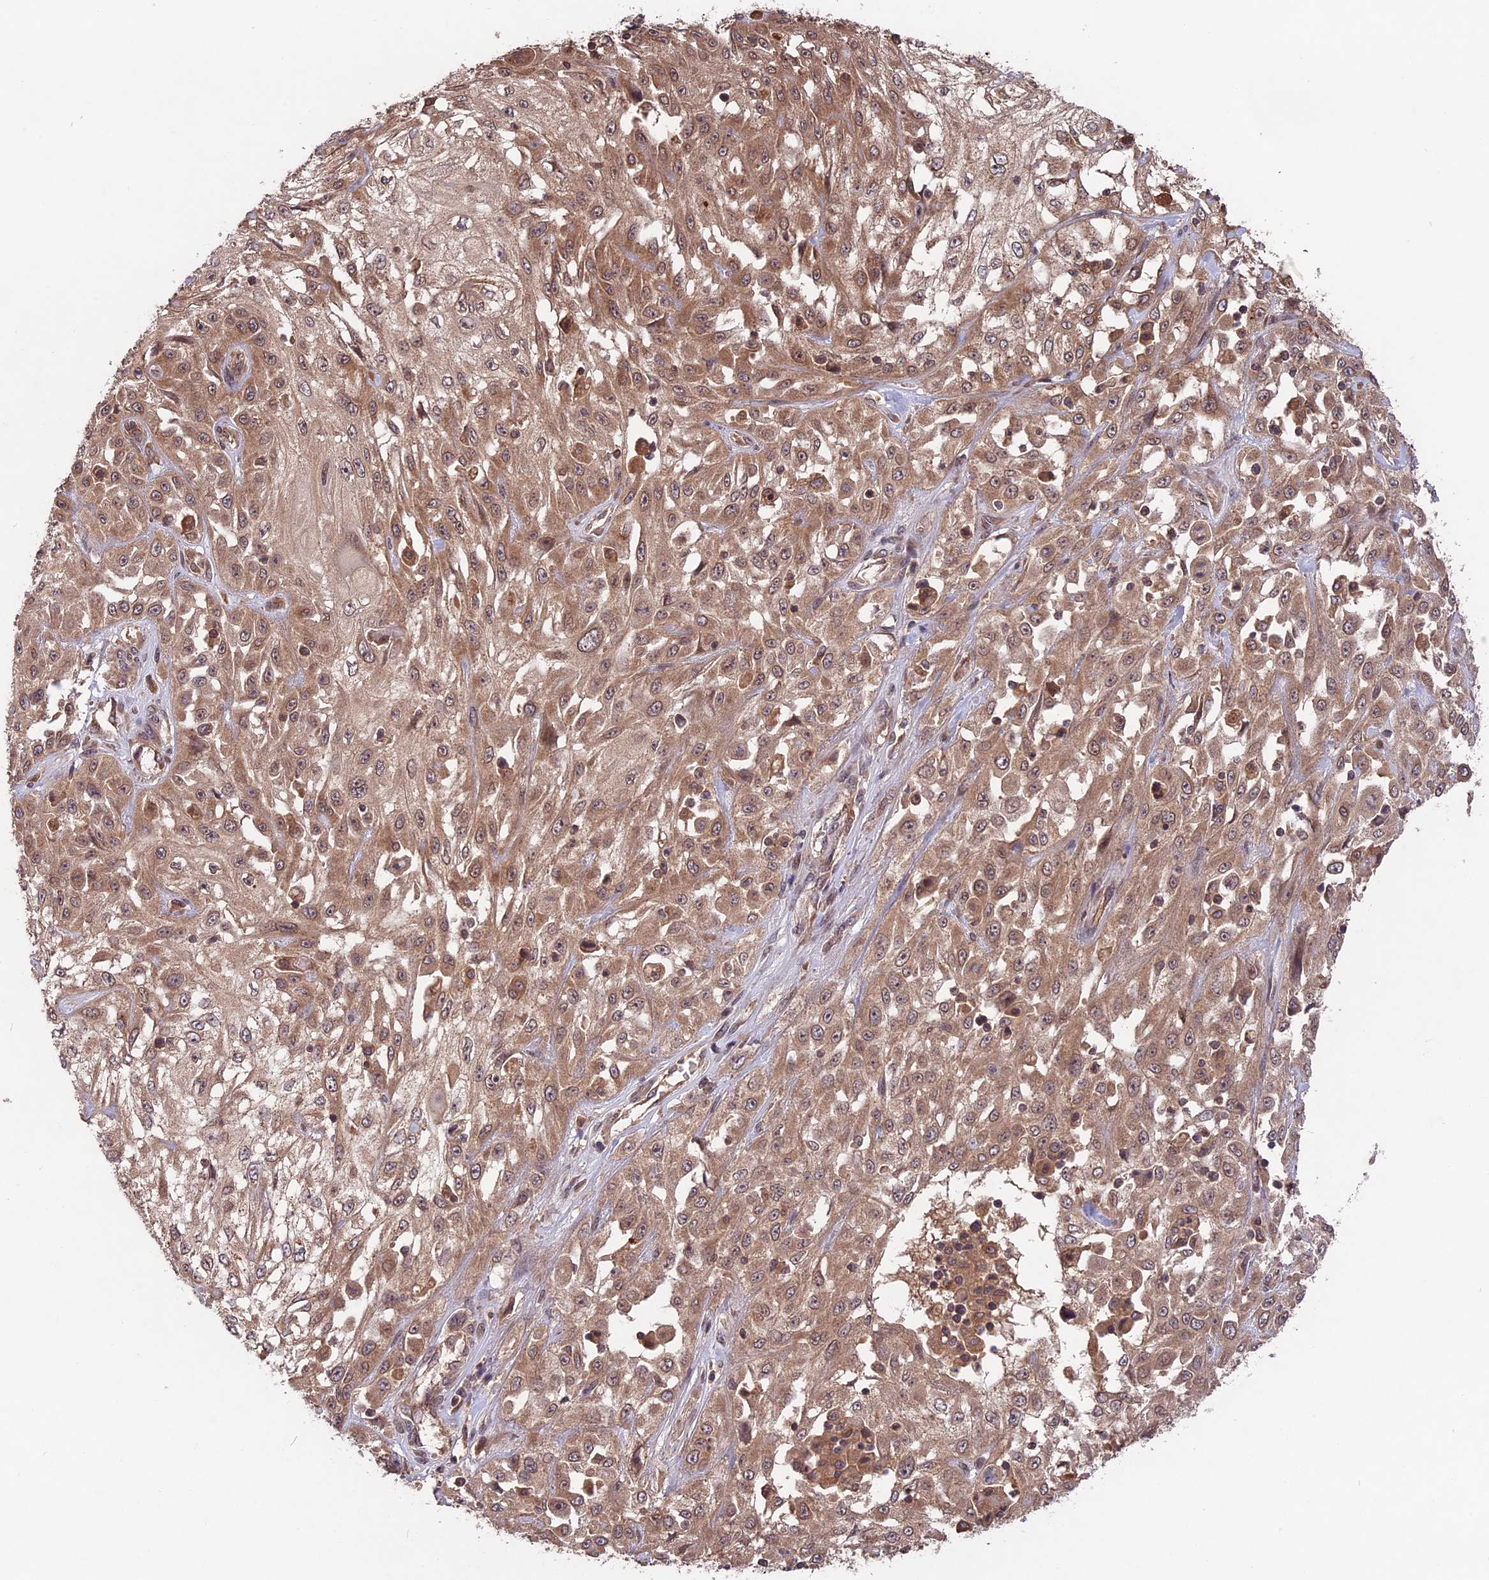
{"staining": {"intensity": "moderate", "quantity": ">75%", "location": "cytoplasmic/membranous"}, "tissue": "skin cancer", "cell_type": "Tumor cells", "image_type": "cancer", "snomed": [{"axis": "morphology", "description": "Squamous cell carcinoma, NOS"}, {"axis": "morphology", "description": "Squamous cell carcinoma, metastatic, NOS"}, {"axis": "topography", "description": "Skin"}, {"axis": "topography", "description": "Lymph node"}], "caption": "This is a histology image of IHC staining of skin metastatic squamous cell carcinoma, which shows moderate positivity in the cytoplasmic/membranous of tumor cells.", "gene": "CHAC1", "patient": {"sex": "male", "age": 75}}